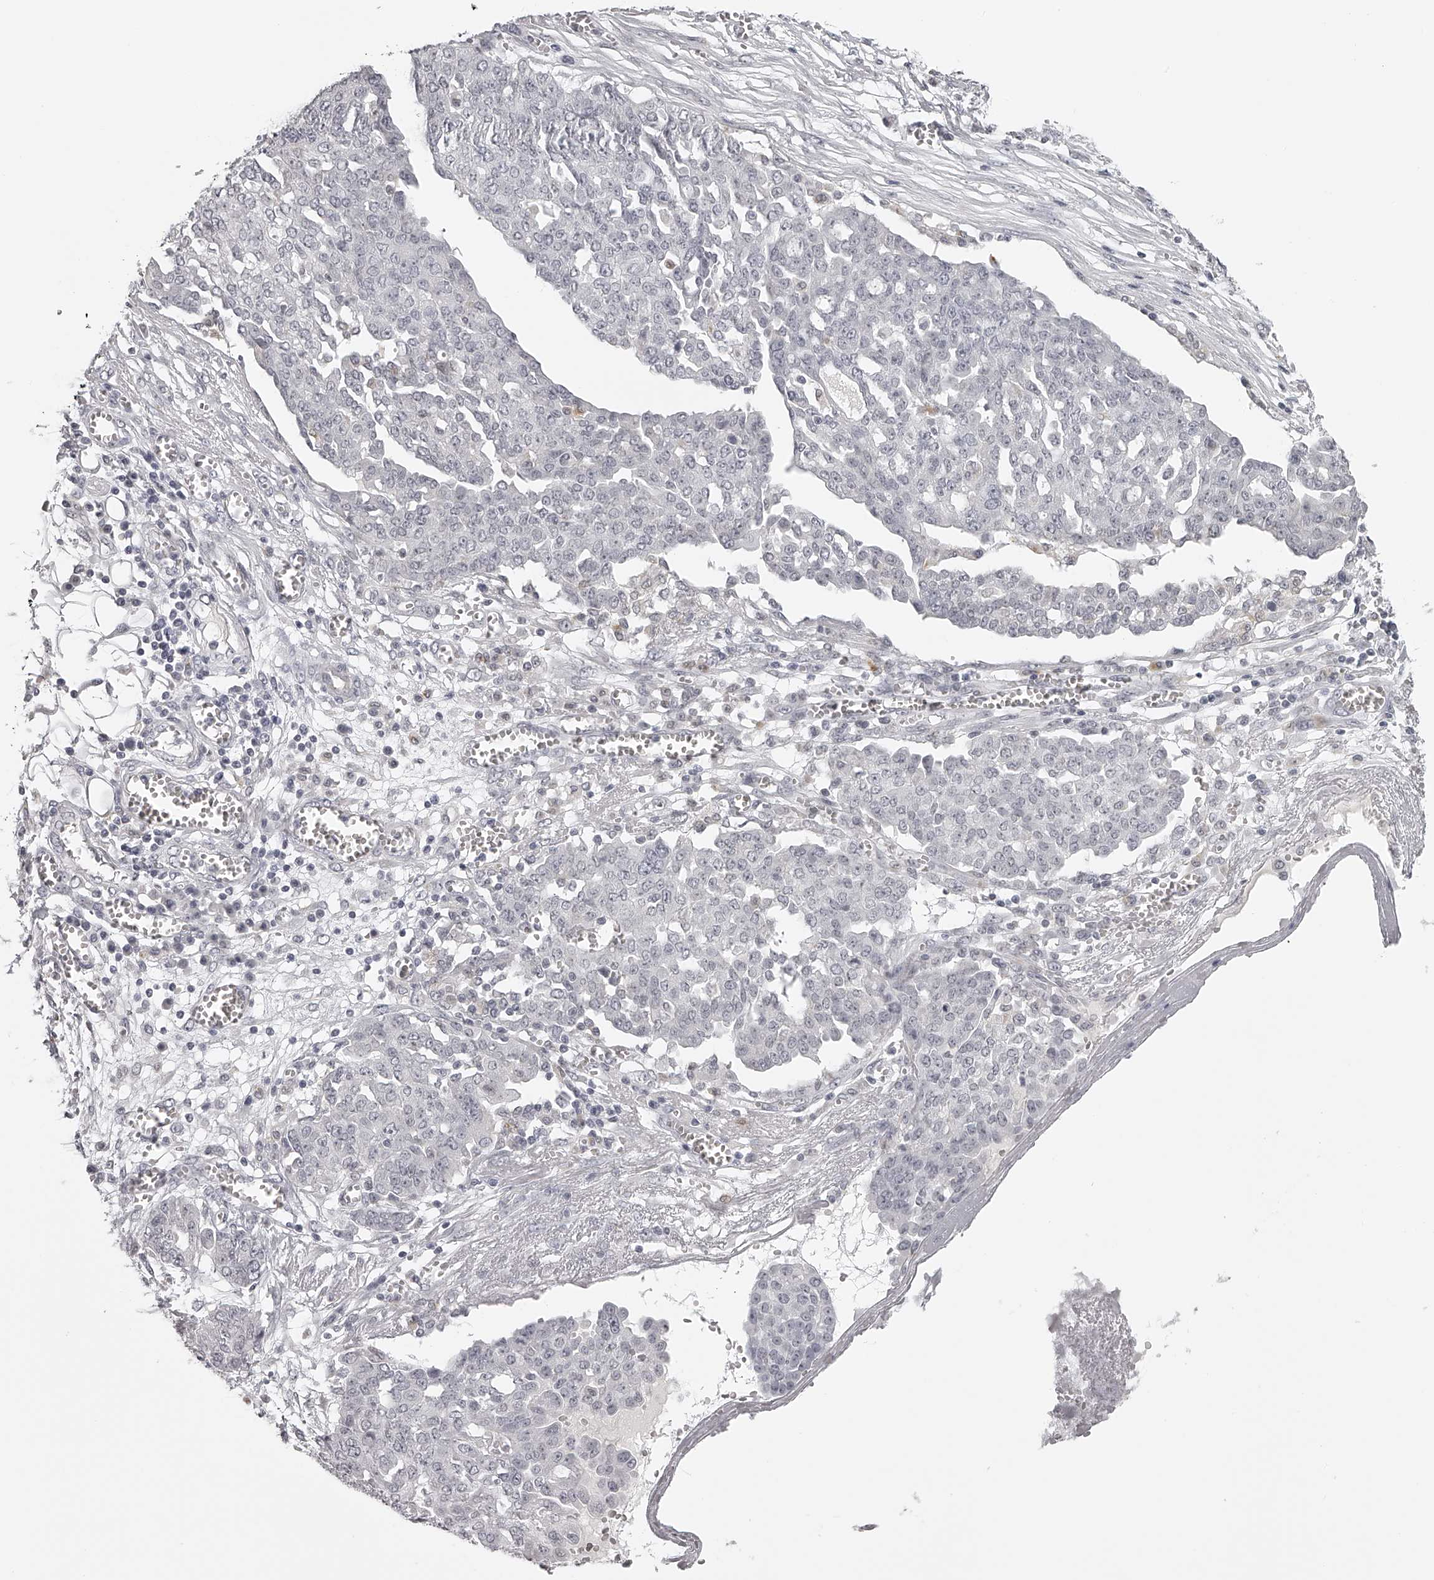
{"staining": {"intensity": "negative", "quantity": "none", "location": "none"}, "tissue": "ovarian cancer", "cell_type": "Tumor cells", "image_type": "cancer", "snomed": [{"axis": "morphology", "description": "Cystadenocarcinoma, serous, NOS"}, {"axis": "topography", "description": "Soft tissue"}, {"axis": "topography", "description": "Ovary"}], "caption": "Histopathology image shows no protein positivity in tumor cells of ovarian cancer (serous cystadenocarcinoma) tissue. (Stains: DAB (3,3'-diaminobenzidine) IHC with hematoxylin counter stain, Microscopy: brightfield microscopy at high magnification).", "gene": "RNF220", "patient": {"sex": "female", "age": 57}}